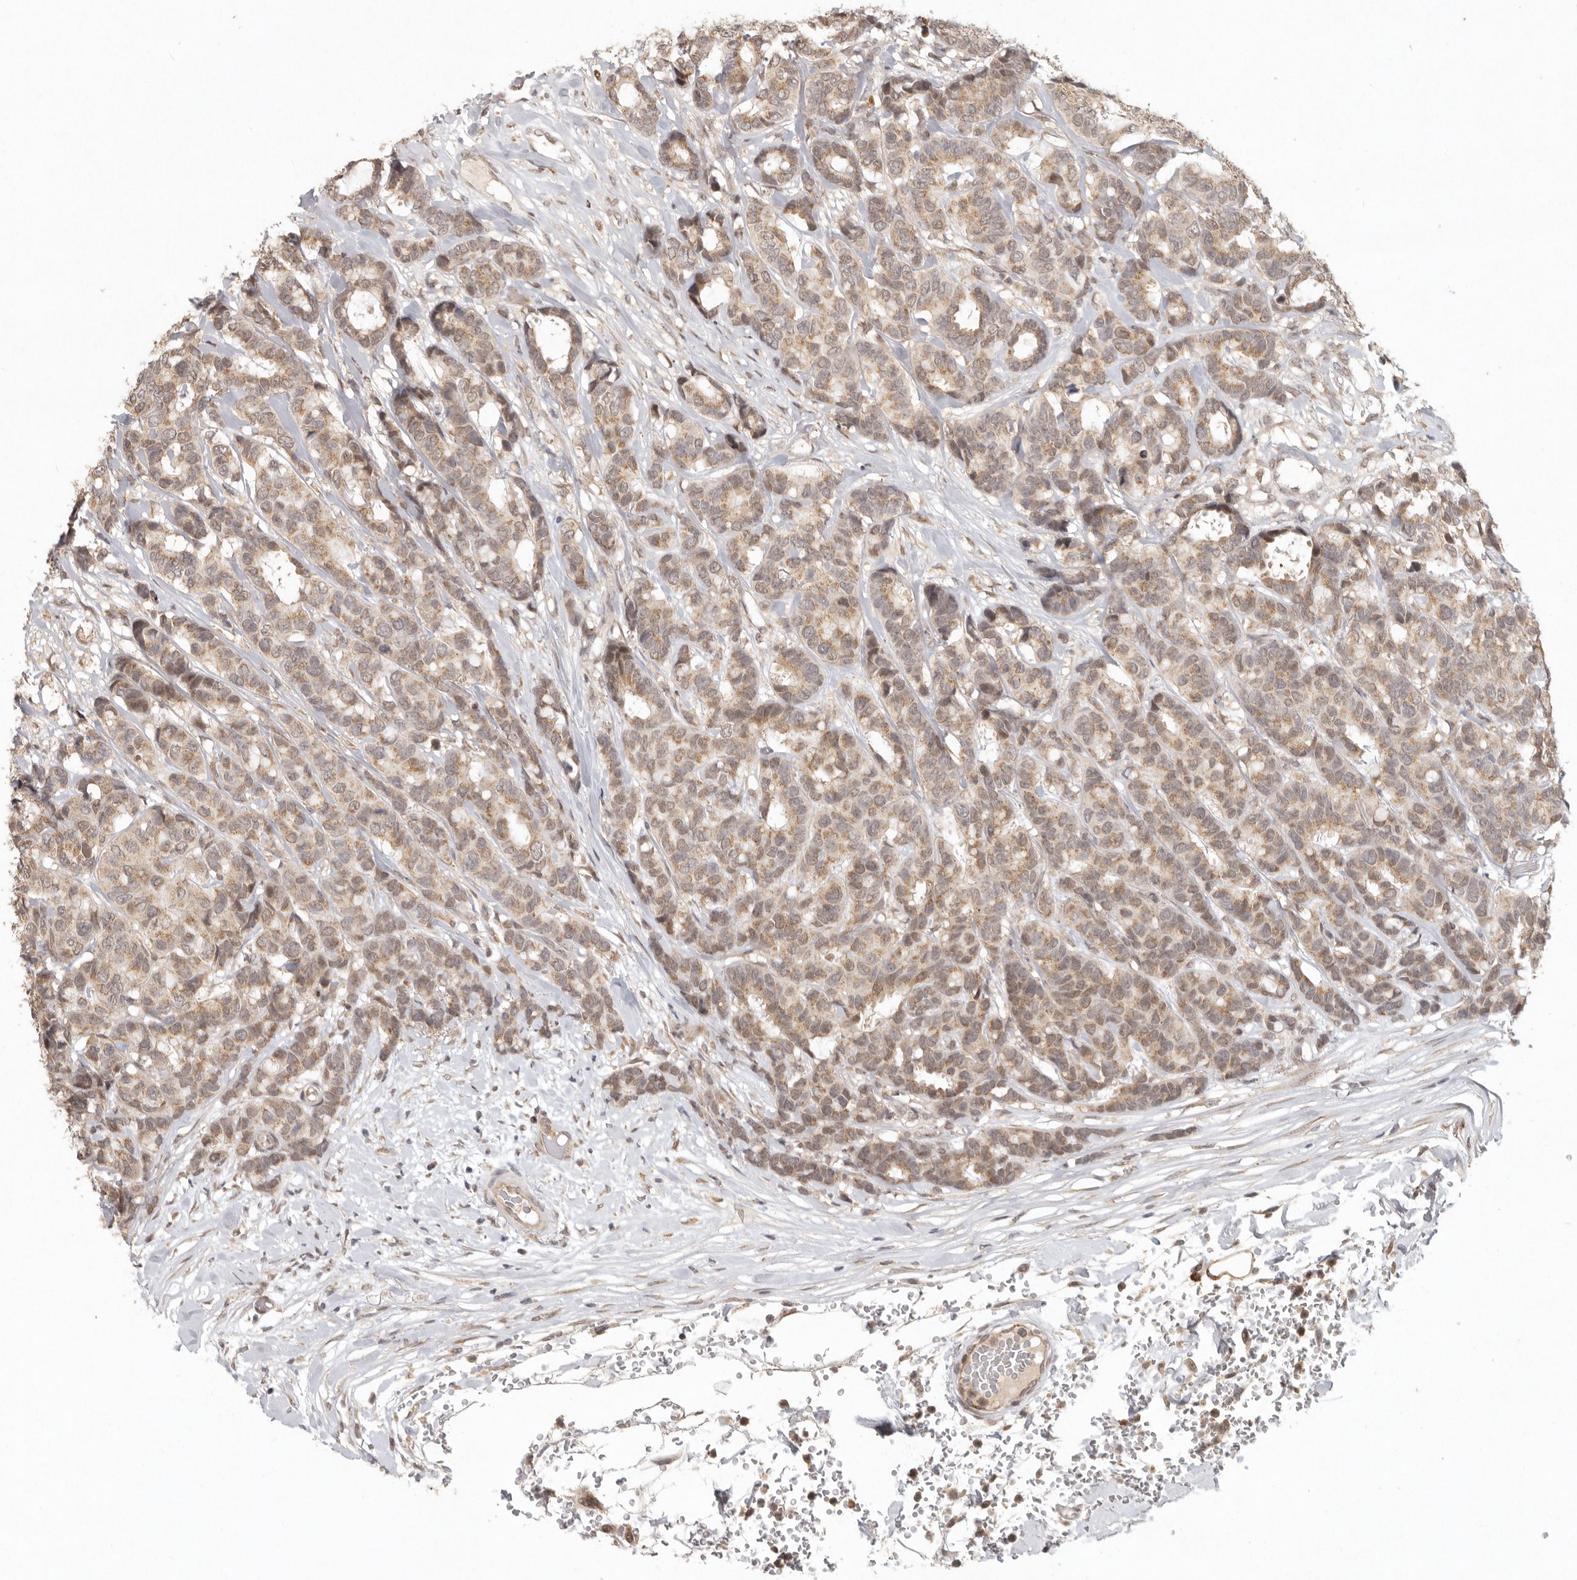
{"staining": {"intensity": "moderate", "quantity": ">75%", "location": "cytoplasmic/membranous,nuclear"}, "tissue": "breast cancer", "cell_type": "Tumor cells", "image_type": "cancer", "snomed": [{"axis": "morphology", "description": "Duct carcinoma"}, {"axis": "topography", "description": "Breast"}], "caption": "Protein analysis of breast intraductal carcinoma tissue shows moderate cytoplasmic/membranous and nuclear staining in about >75% of tumor cells.", "gene": "LRRC75A", "patient": {"sex": "female", "age": 87}}